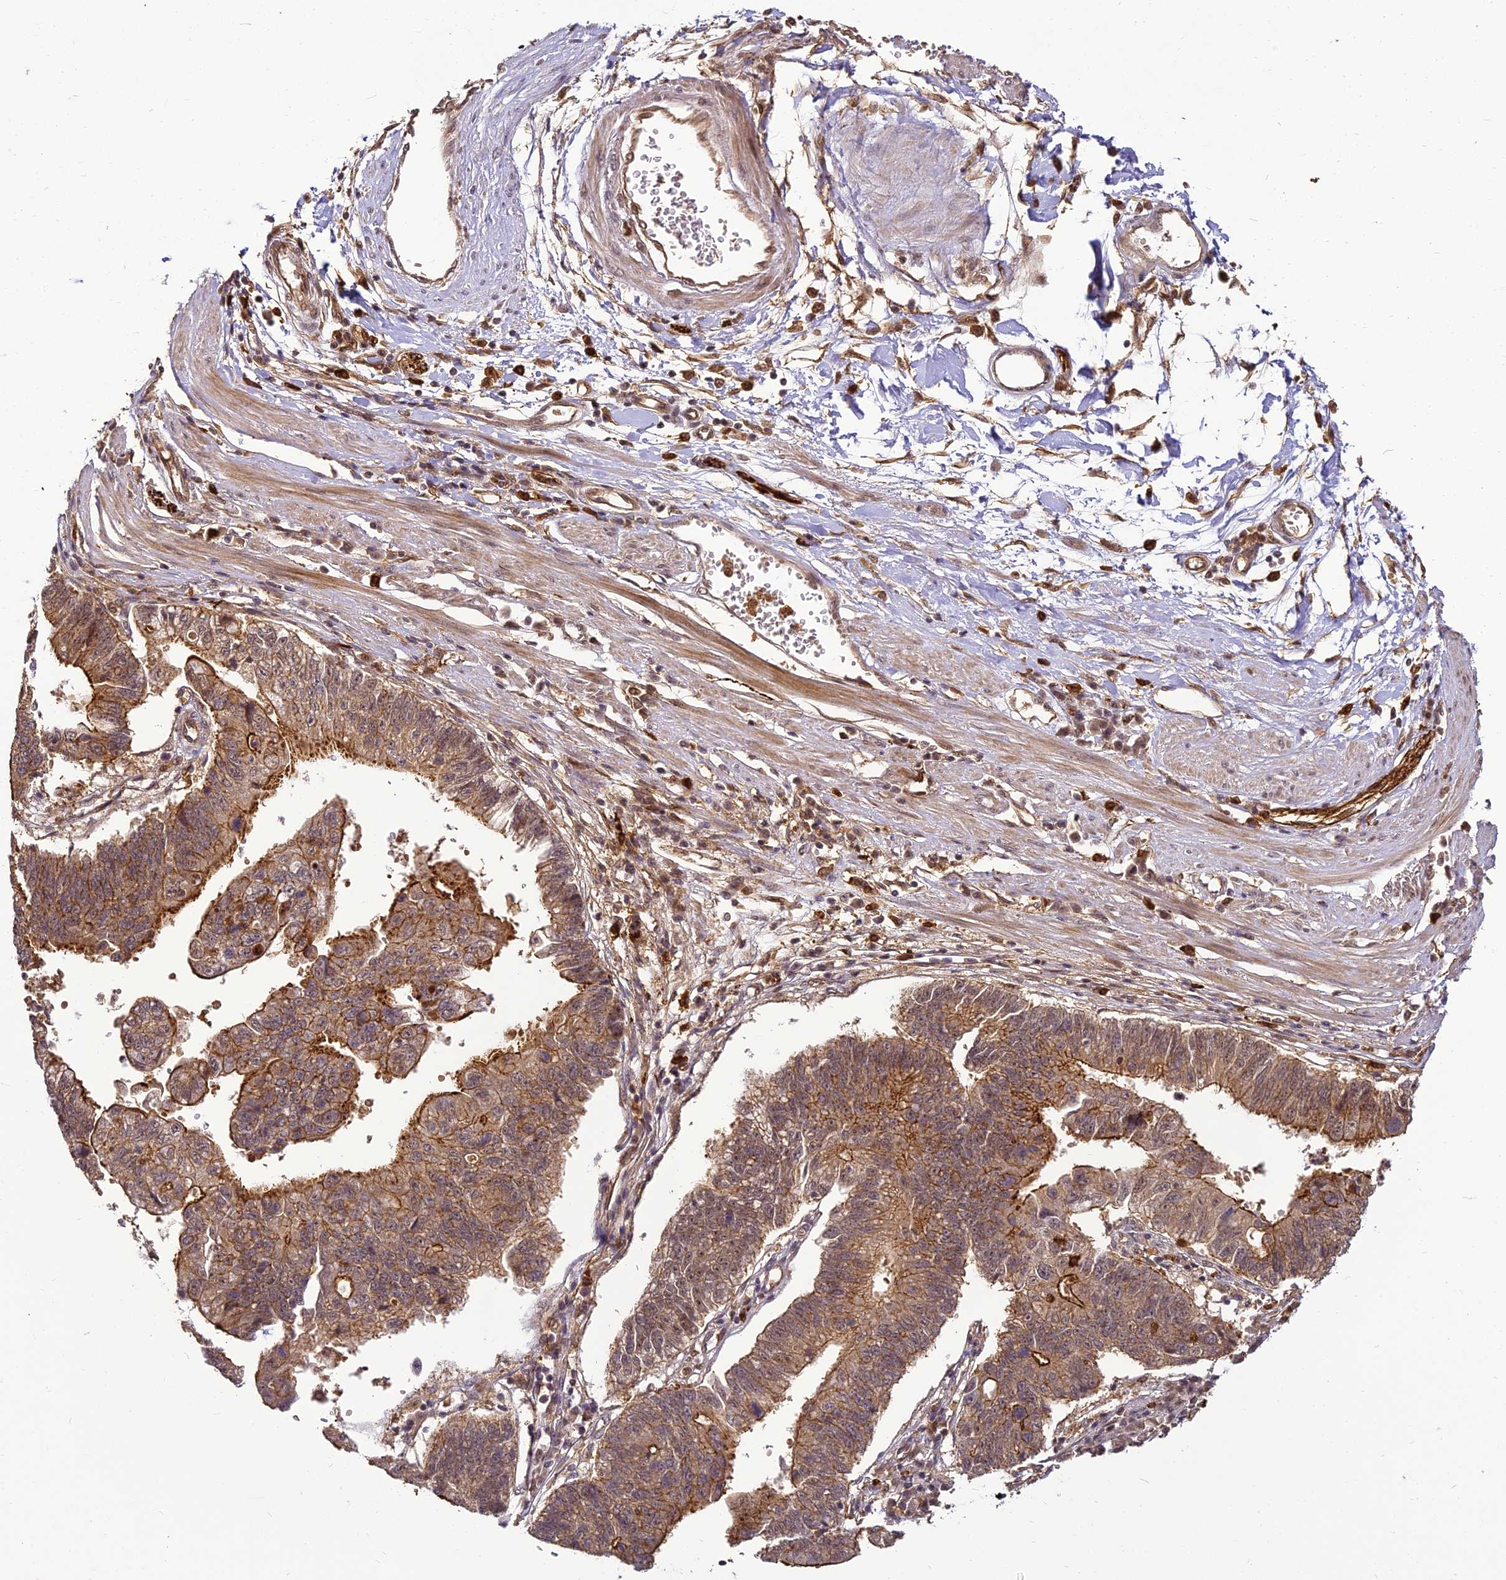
{"staining": {"intensity": "moderate", "quantity": ">75%", "location": "cytoplasmic/membranous"}, "tissue": "stomach cancer", "cell_type": "Tumor cells", "image_type": "cancer", "snomed": [{"axis": "morphology", "description": "Adenocarcinoma, NOS"}, {"axis": "topography", "description": "Stomach"}], "caption": "This is an image of IHC staining of stomach cancer, which shows moderate positivity in the cytoplasmic/membranous of tumor cells.", "gene": "BCDIN3D", "patient": {"sex": "male", "age": 59}}